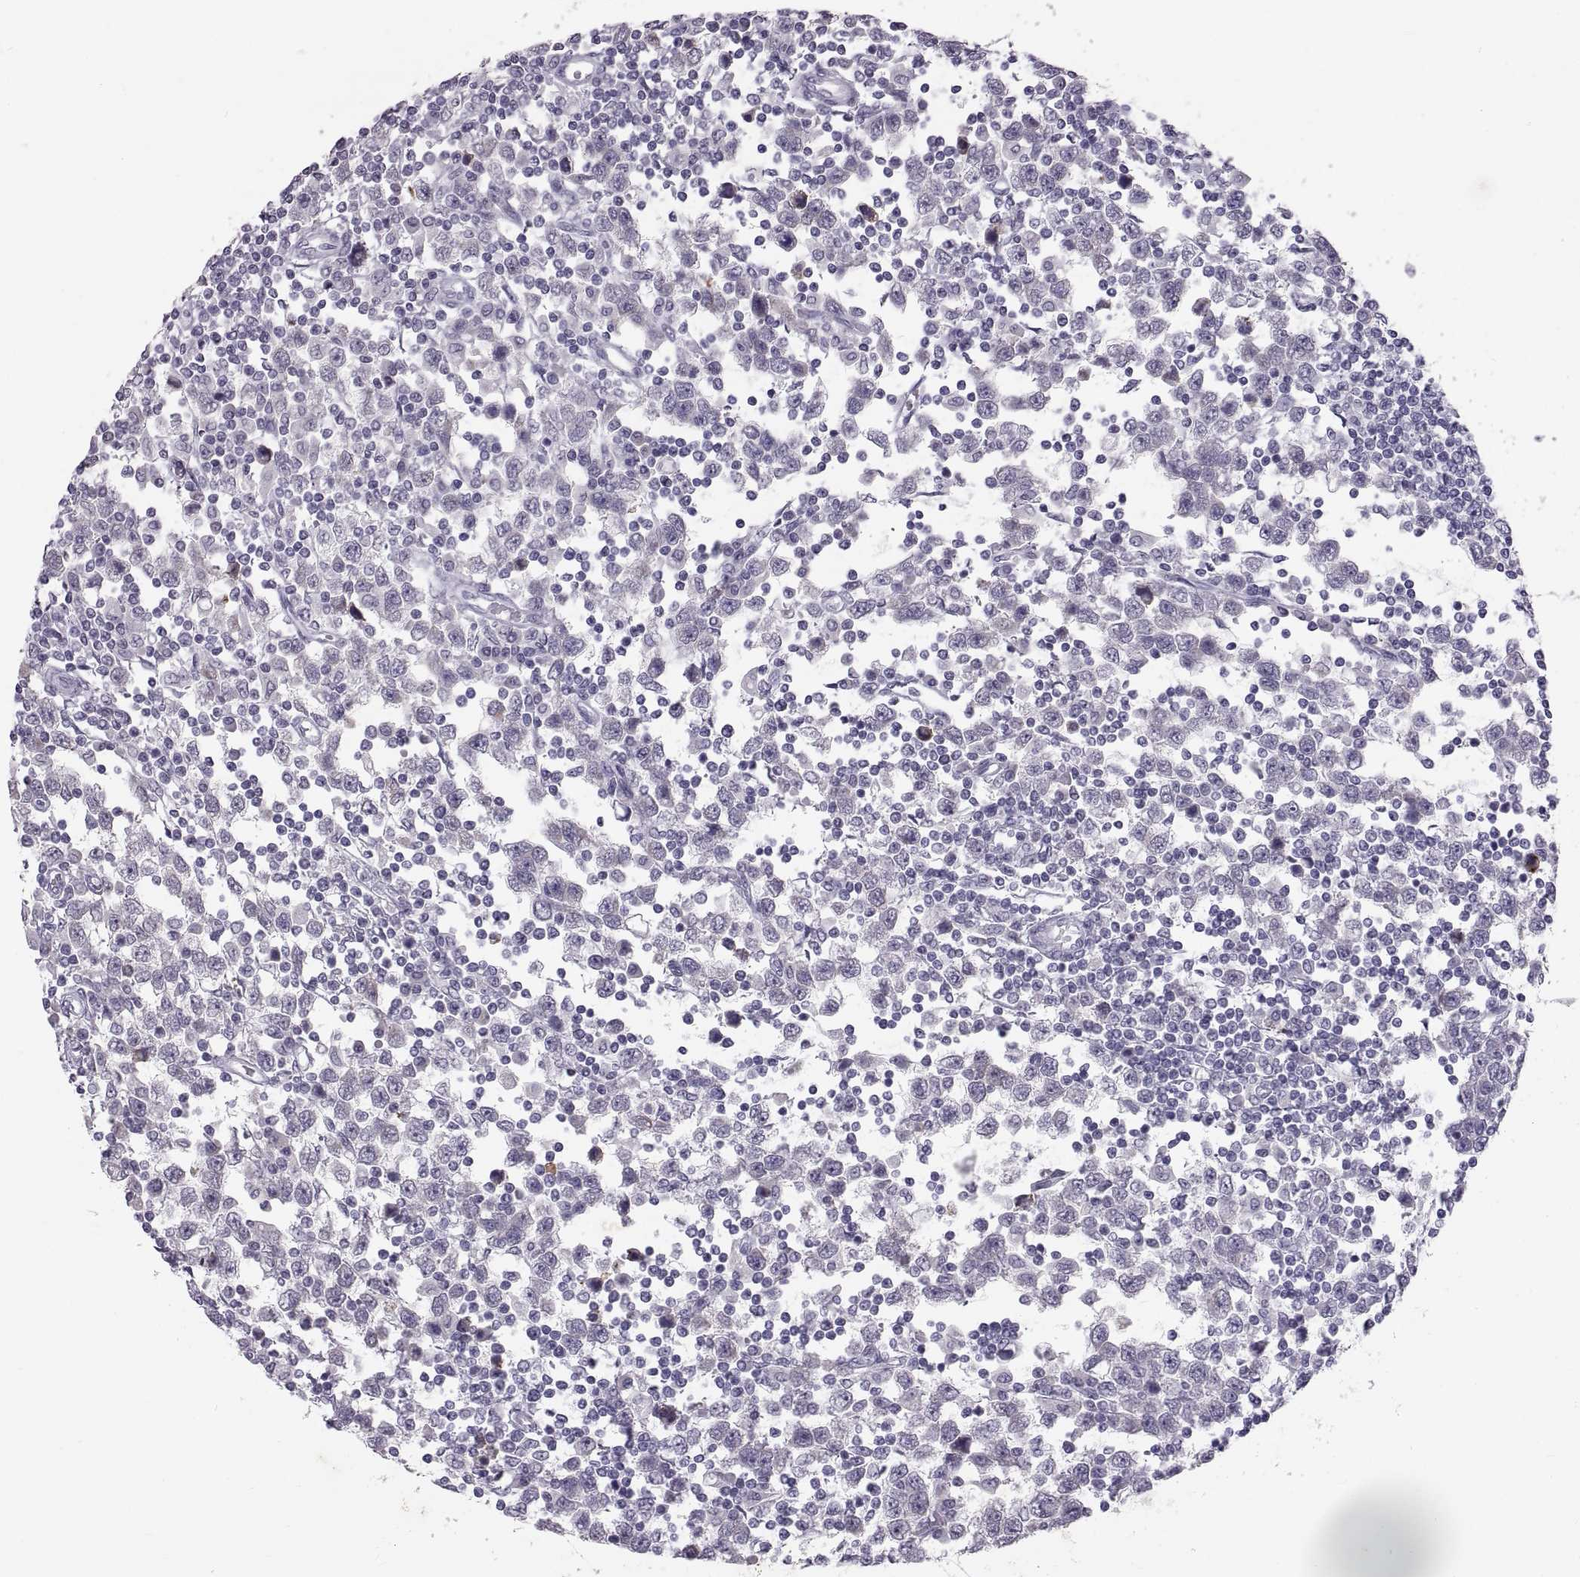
{"staining": {"intensity": "negative", "quantity": "none", "location": "none"}, "tissue": "testis cancer", "cell_type": "Tumor cells", "image_type": "cancer", "snomed": [{"axis": "morphology", "description": "Seminoma, NOS"}, {"axis": "topography", "description": "Testis"}], "caption": "Immunohistochemical staining of testis cancer (seminoma) shows no significant expression in tumor cells.", "gene": "SPACDR", "patient": {"sex": "male", "age": 34}}